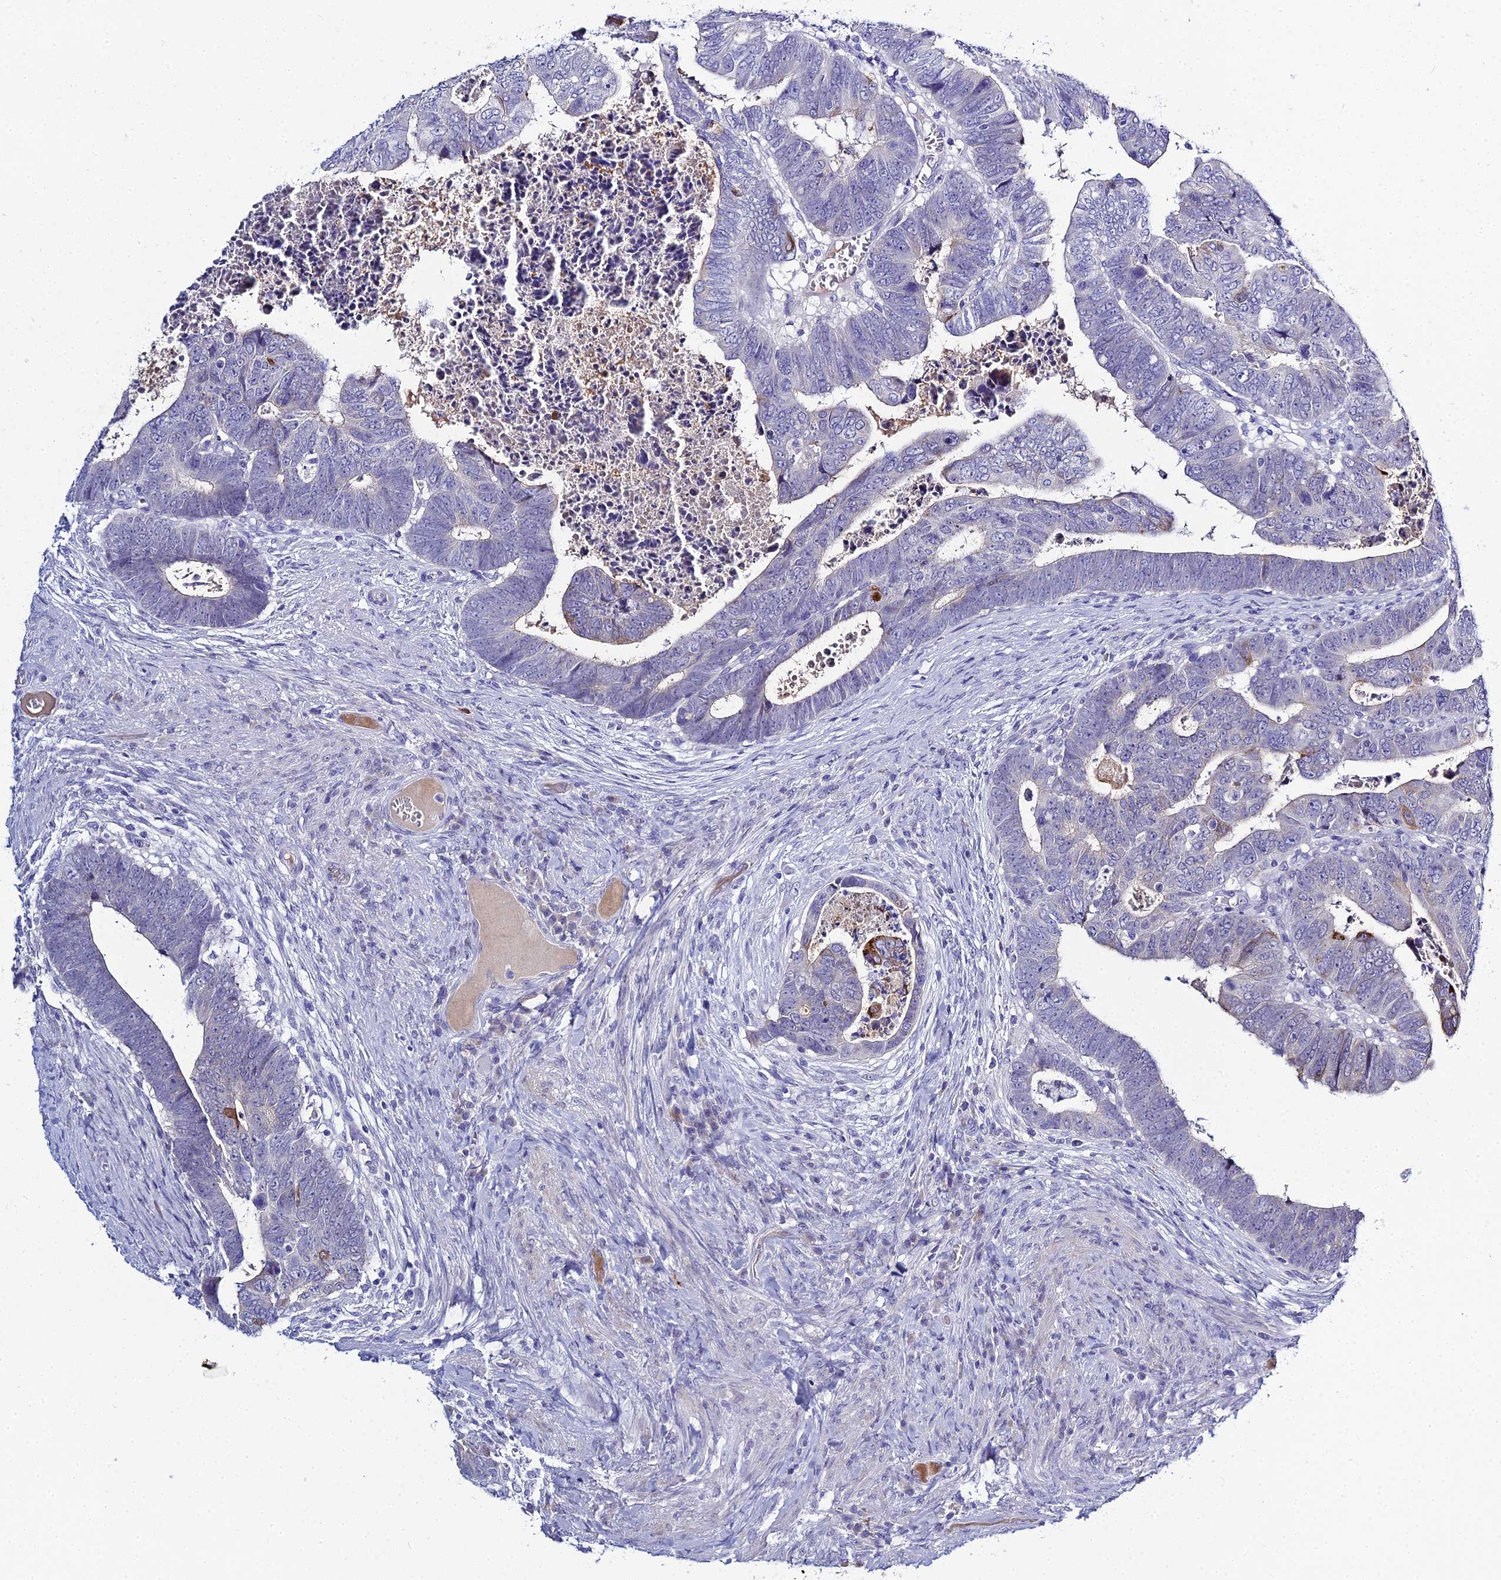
{"staining": {"intensity": "strong", "quantity": "<25%", "location": "cytoplasmic/membranous"}, "tissue": "colorectal cancer", "cell_type": "Tumor cells", "image_type": "cancer", "snomed": [{"axis": "morphology", "description": "Normal tissue, NOS"}, {"axis": "morphology", "description": "Adenocarcinoma, NOS"}, {"axis": "topography", "description": "Rectum"}], "caption": "Immunohistochemical staining of adenocarcinoma (colorectal) displays strong cytoplasmic/membranous protein staining in about <25% of tumor cells. (DAB (3,3'-diaminobenzidine) IHC with brightfield microscopy, high magnification).", "gene": "MUC13", "patient": {"sex": "female", "age": 65}}